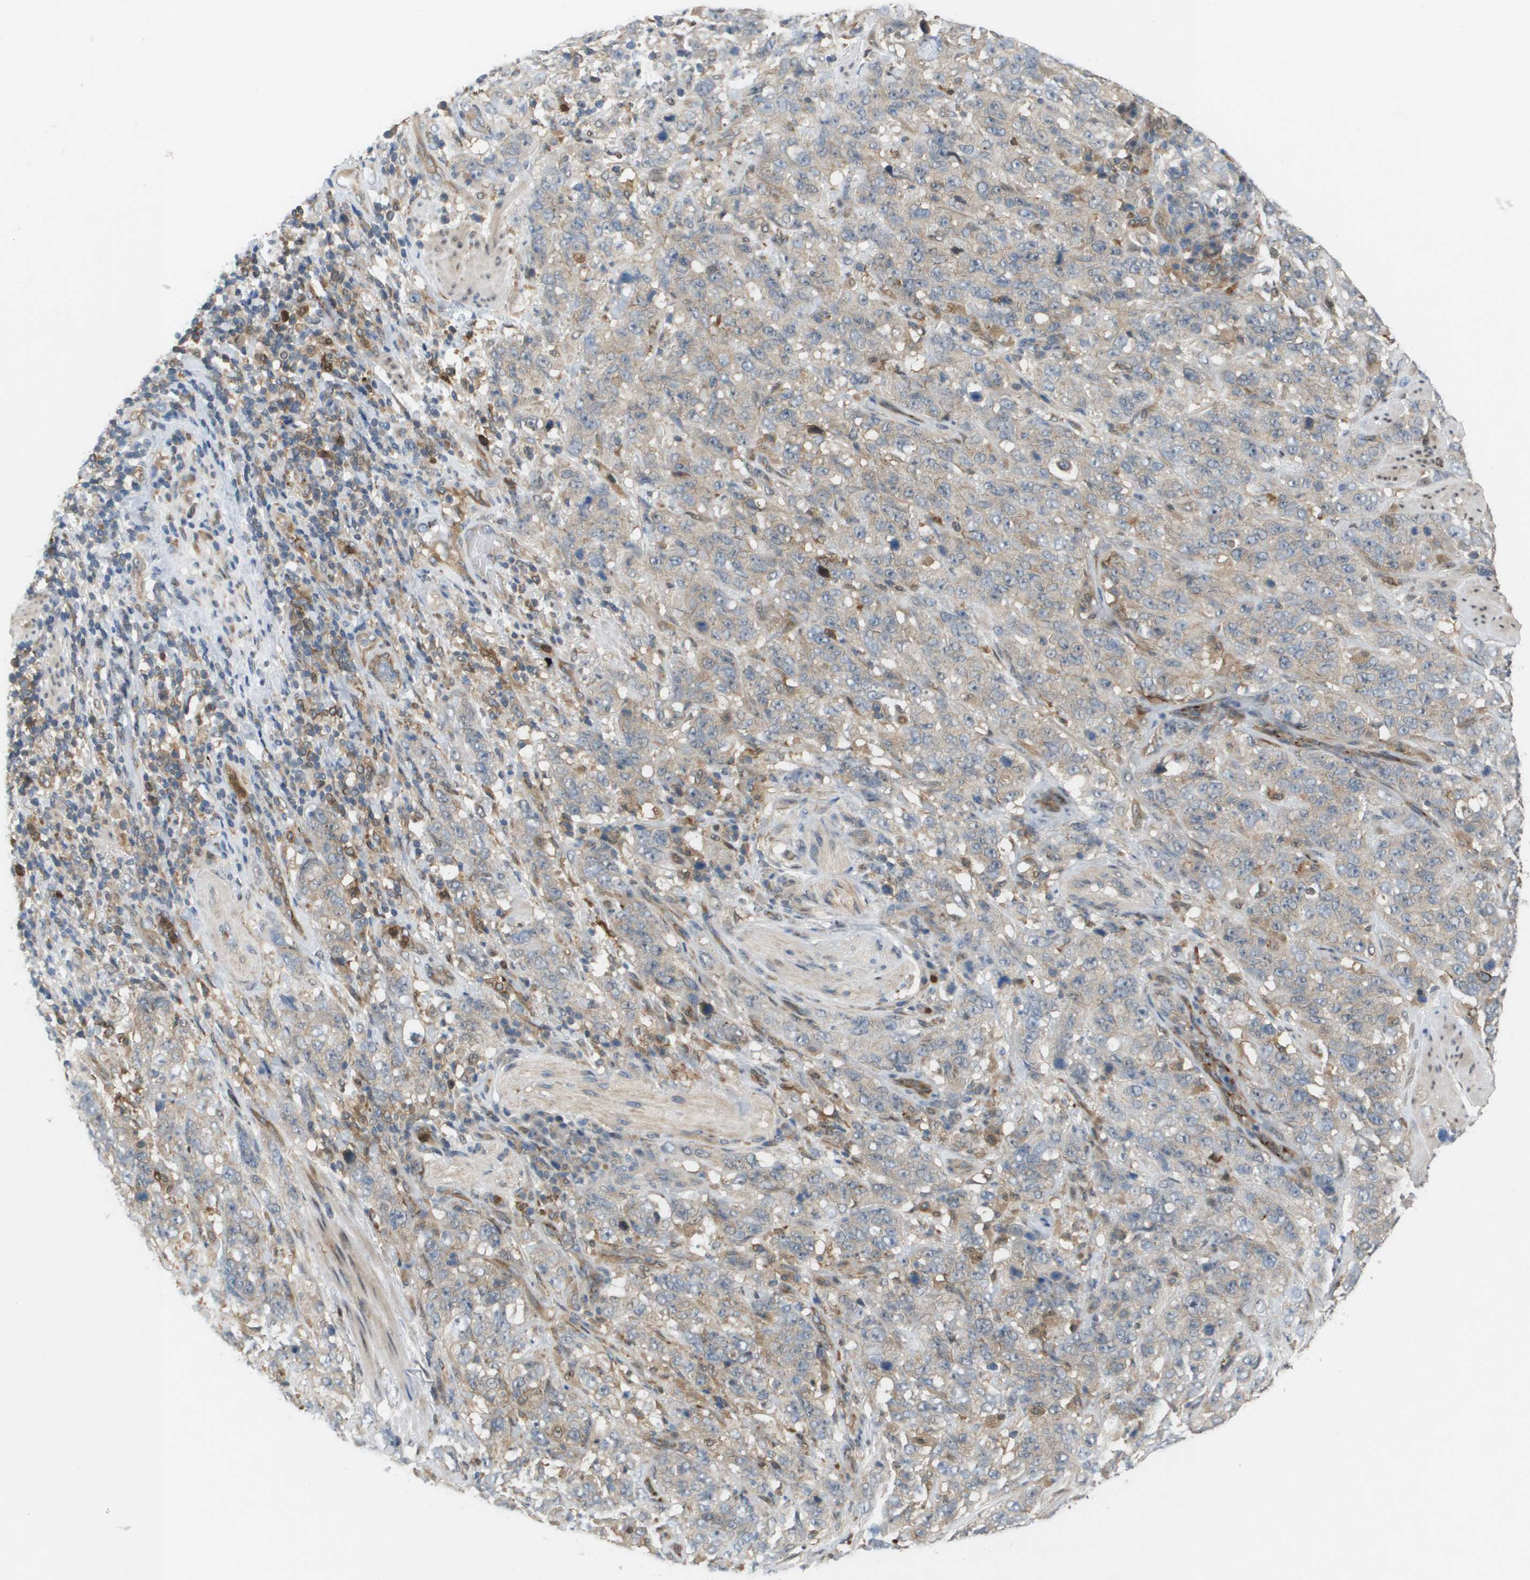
{"staining": {"intensity": "weak", "quantity": "25%-75%", "location": "cytoplasmic/membranous"}, "tissue": "stomach cancer", "cell_type": "Tumor cells", "image_type": "cancer", "snomed": [{"axis": "morphology", "description": "Adenocarcinoma, NOS"}, {"axis": "topography", "description": "Stomach"}], "caption": "This is an image of immunohistochemistry (IHC) staining of stomach adenocarcinoma, which shows weak positivity in the cytoplasmic/membranous of tumor cells.", "gene": "PALD1", "patient": {"sex": "male", "age": 48}}